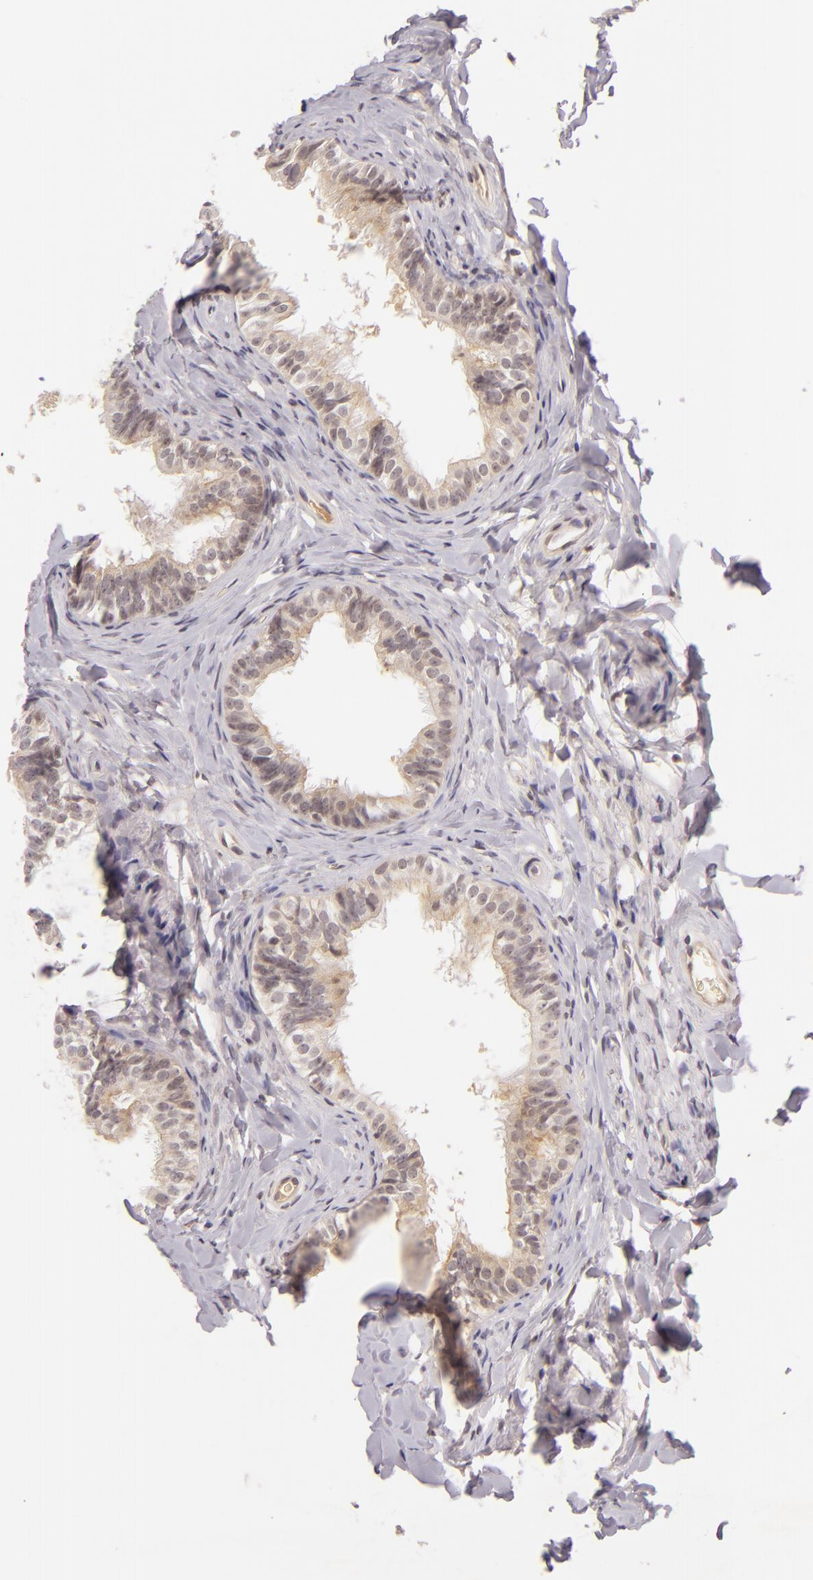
{"staining": {"intensity": "weak", "quantity": "25%-75%", "location": "cytoplasmic/membranous"}, "tissue": "epididymis", "cell_type": "Glandular cells", "image_type": "normal", "snomed": [{"axis": "morphology", "description": "Normal tissue, NOS"}, {"axis": "topography", "description": "Epididymis"}], "caption": "Immunohistochemistry of benign epididymis reveals low levels of weak cytoplasmic/membranous staining in approximately 25%-75% of glandular cells.", "gene": "CASP8", "patient": {"sex": "male", "age": 26}}